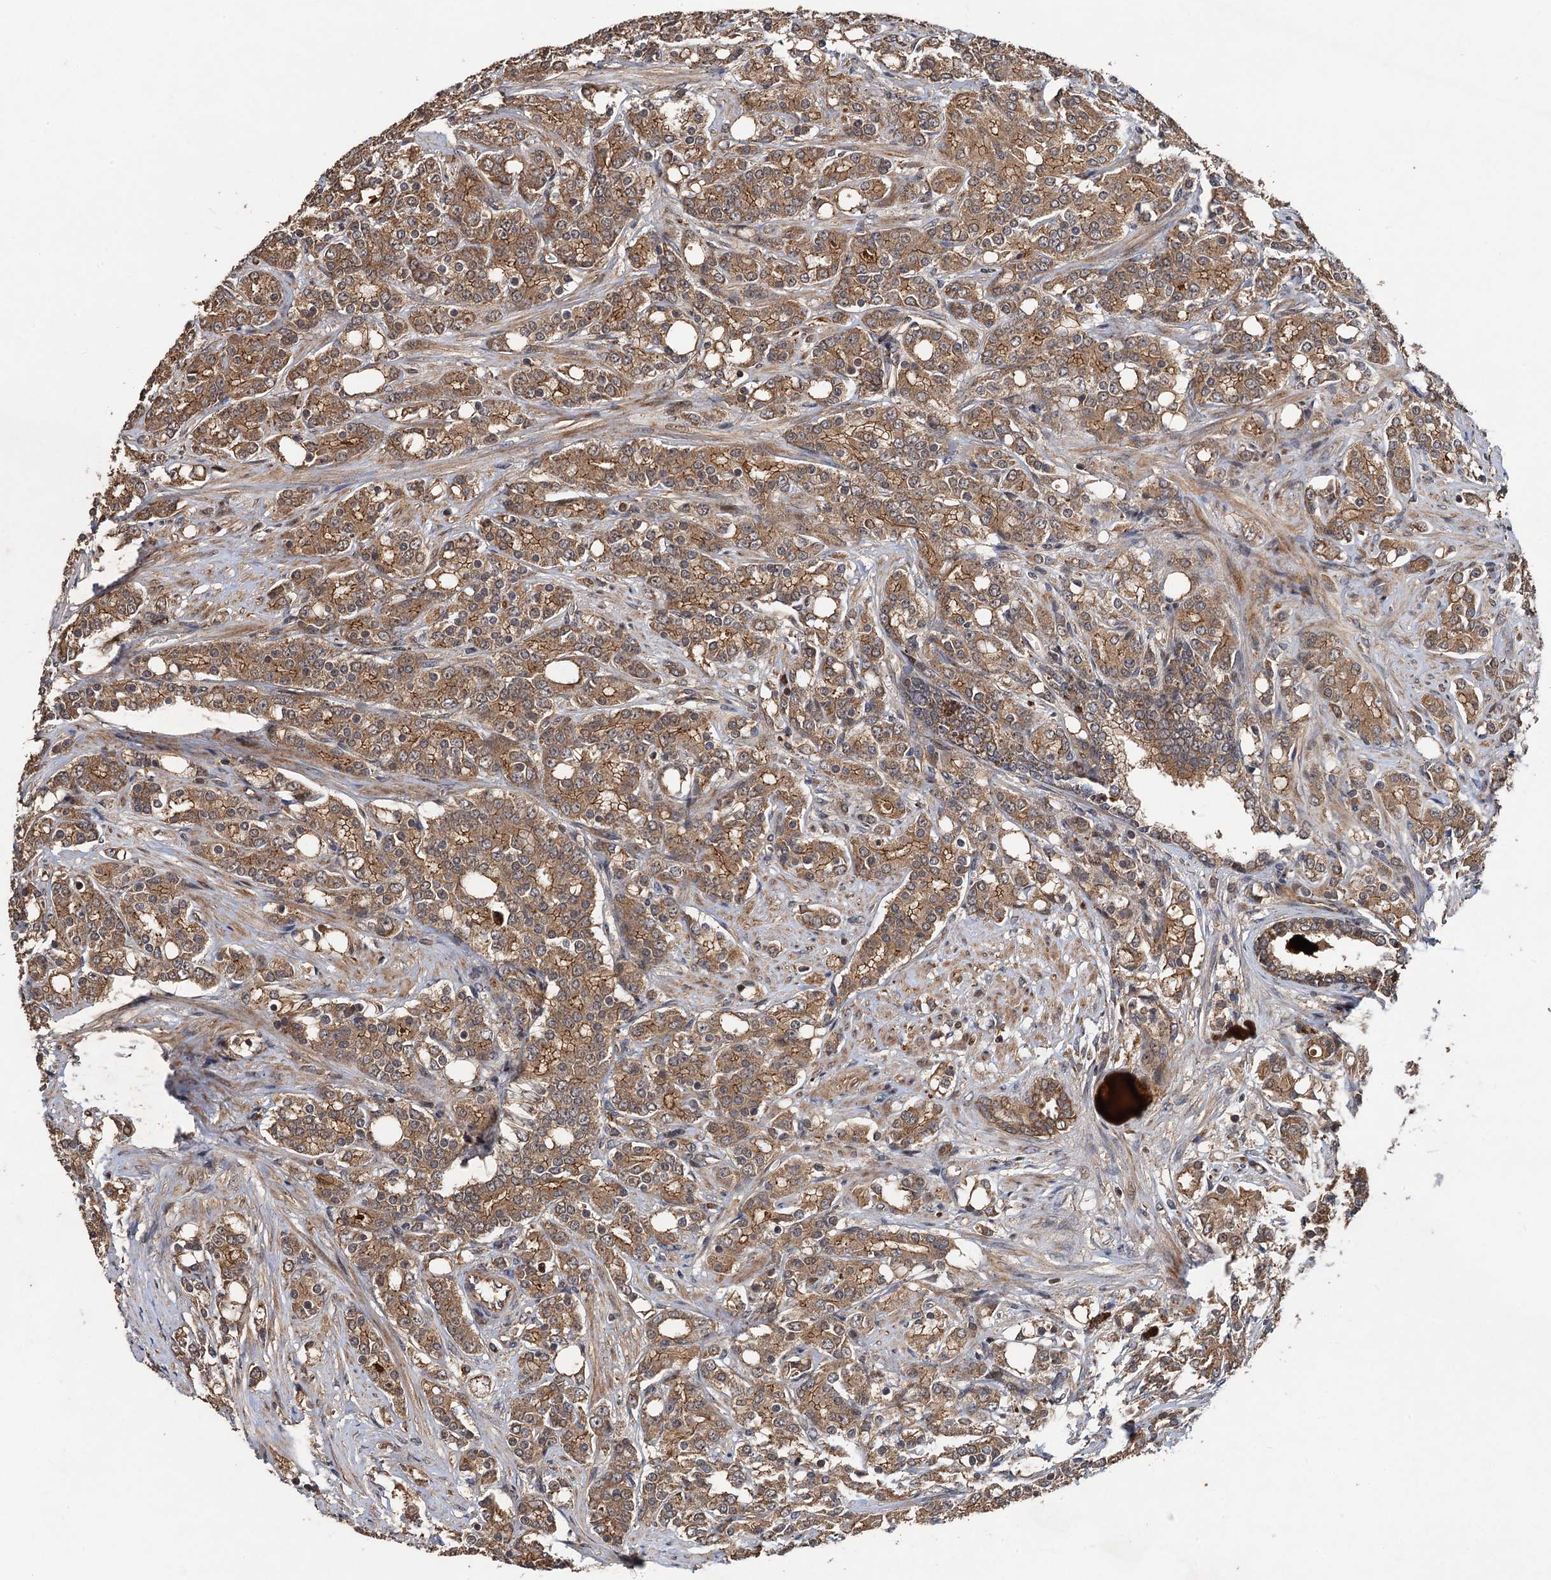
{"staining": {"intensity": "moderate", "quantity": ">75%", "location": "cytoplasmic/membranous"}, "tissue": "prostate cancer", "cell_type": "Tumor cells", "image_type": "cancer", "snomed": [{"axis": "morphology", "description": "Adenocarcinoma, High grade"}, {"axis": "topography", "description": "Prostate"}], "caption": "The immunohistochemical stain labels moderate cytoplasmic/membranous staining in tumor cells of prostate cancer tissue. (IHC, brightfield microscopy, high magnification).", "gene": "TMEM39B", "patient": {"sex": "male", "age": 62}}